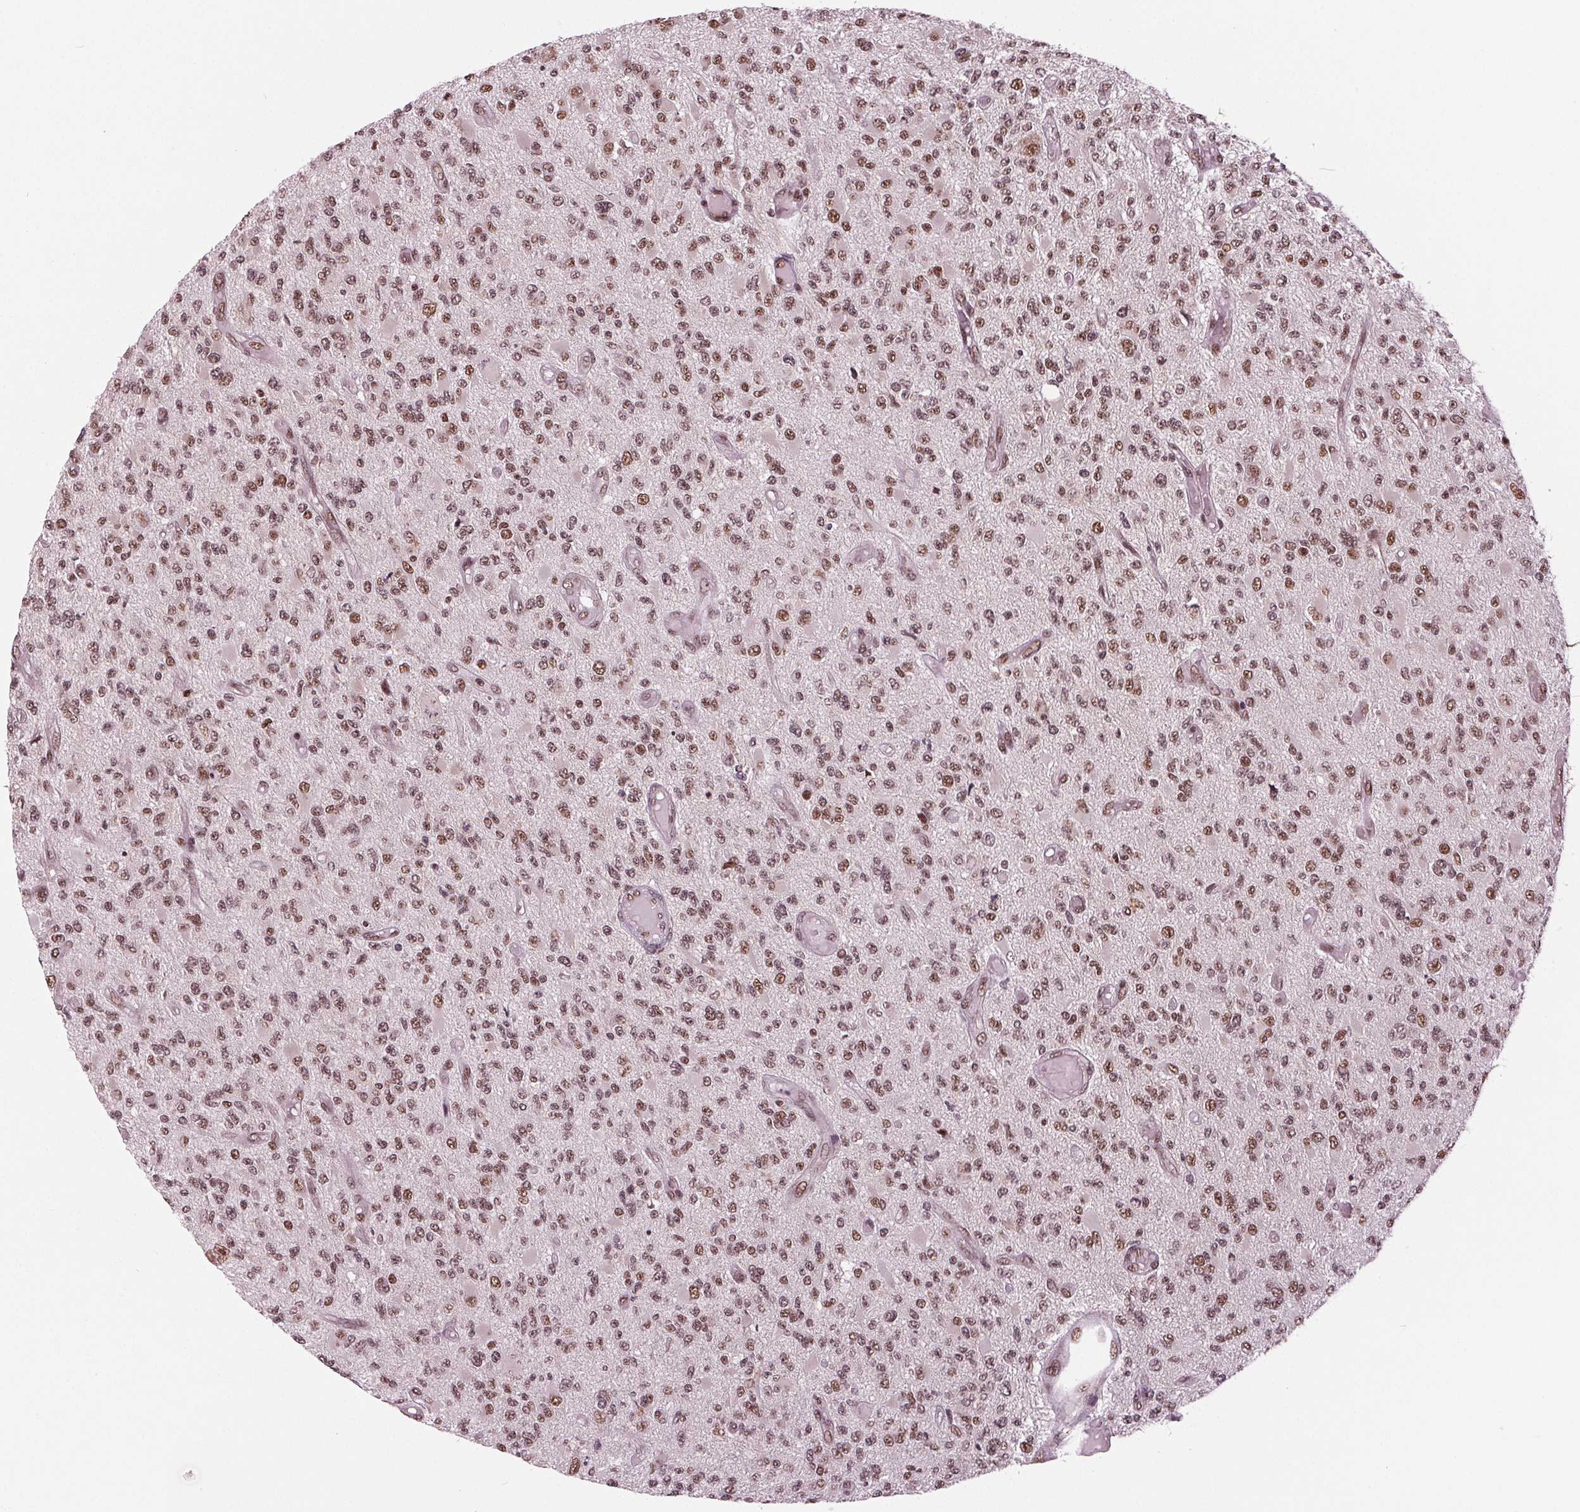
{"staining": {"intensity": "moderate", "quantity": ">75%", "location": "nuclear"}, "tissue": "glioma", "cell_type": "Tumor cells", "image_type": "cancer", "snomed": [{"axis": "morphology", "description": "Glioma, malignant, High grade"}, {"axis": "topography", "description": "Brain"}], "caption": "Immunohistochemistry staining of glioma, which reveals medium levels of moderate nuclear staining in about >75% of tumor cells indicating moderate nuclear protein staining. The staining was performed using DAB (3,3'-diaminobenzidine) (brown) for protein detection and nuclei were counterstained in hematoxylin (blue).", "gene": "LSM2", "patient": {"sex": "female", "age": 63}}